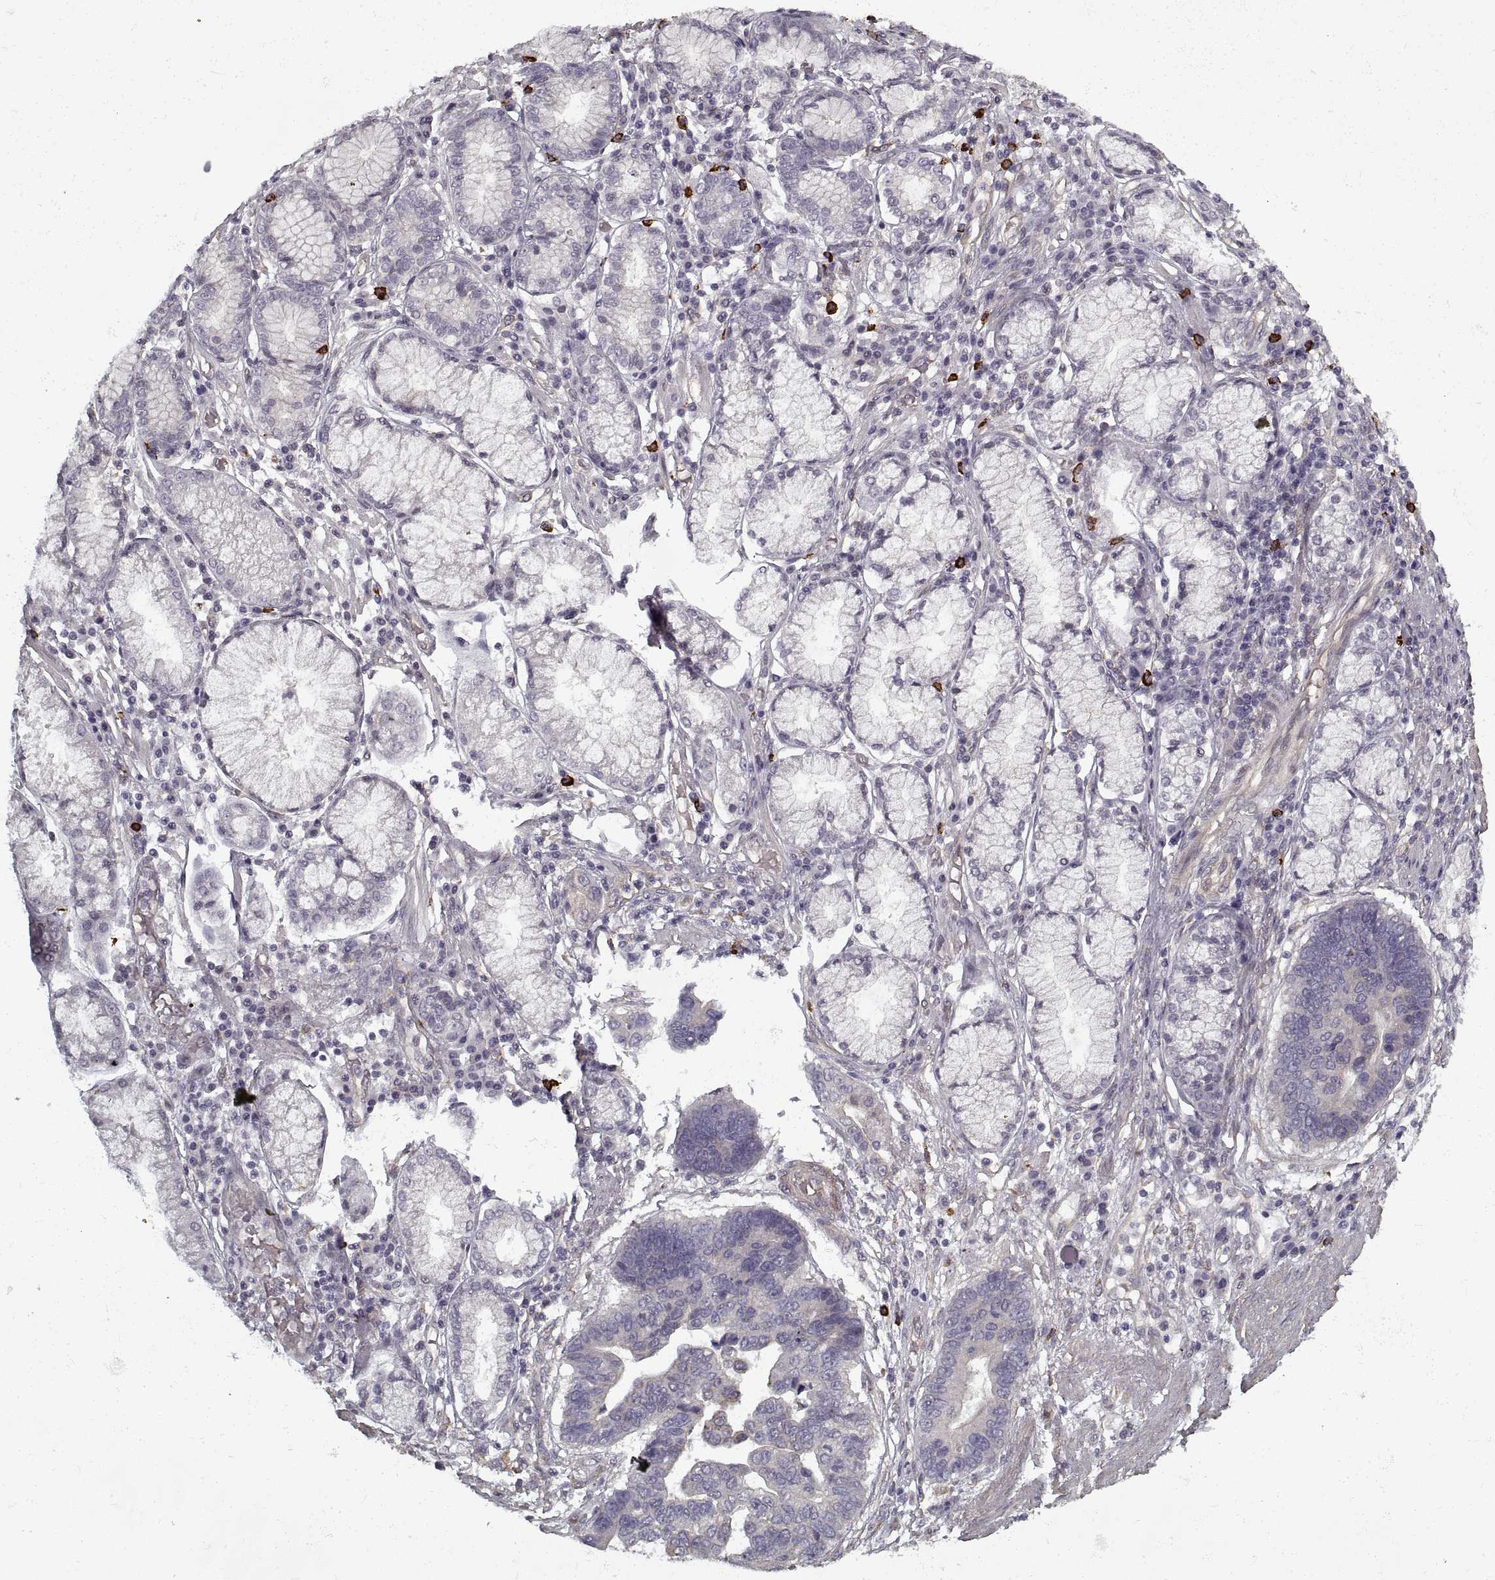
{"staining": {"intensity": "negative", "quantity": "none", "location": "none"}, "tissue": "stomach cancer", "cell_type": "Tumor cells", "image_type": "cancer", "snomed": [{"axis": "morphology", "description": "Adenocarcinoma, NOS"}, {"axis": "topography", "description": "Stomach"}], "caption": "Micrograph shows no protein expression in tumor cells of stomach cancer (adenocarcinoma) tissue.", "gene": "LAMB2", "patient": {"sex": "male", "age": 84}}